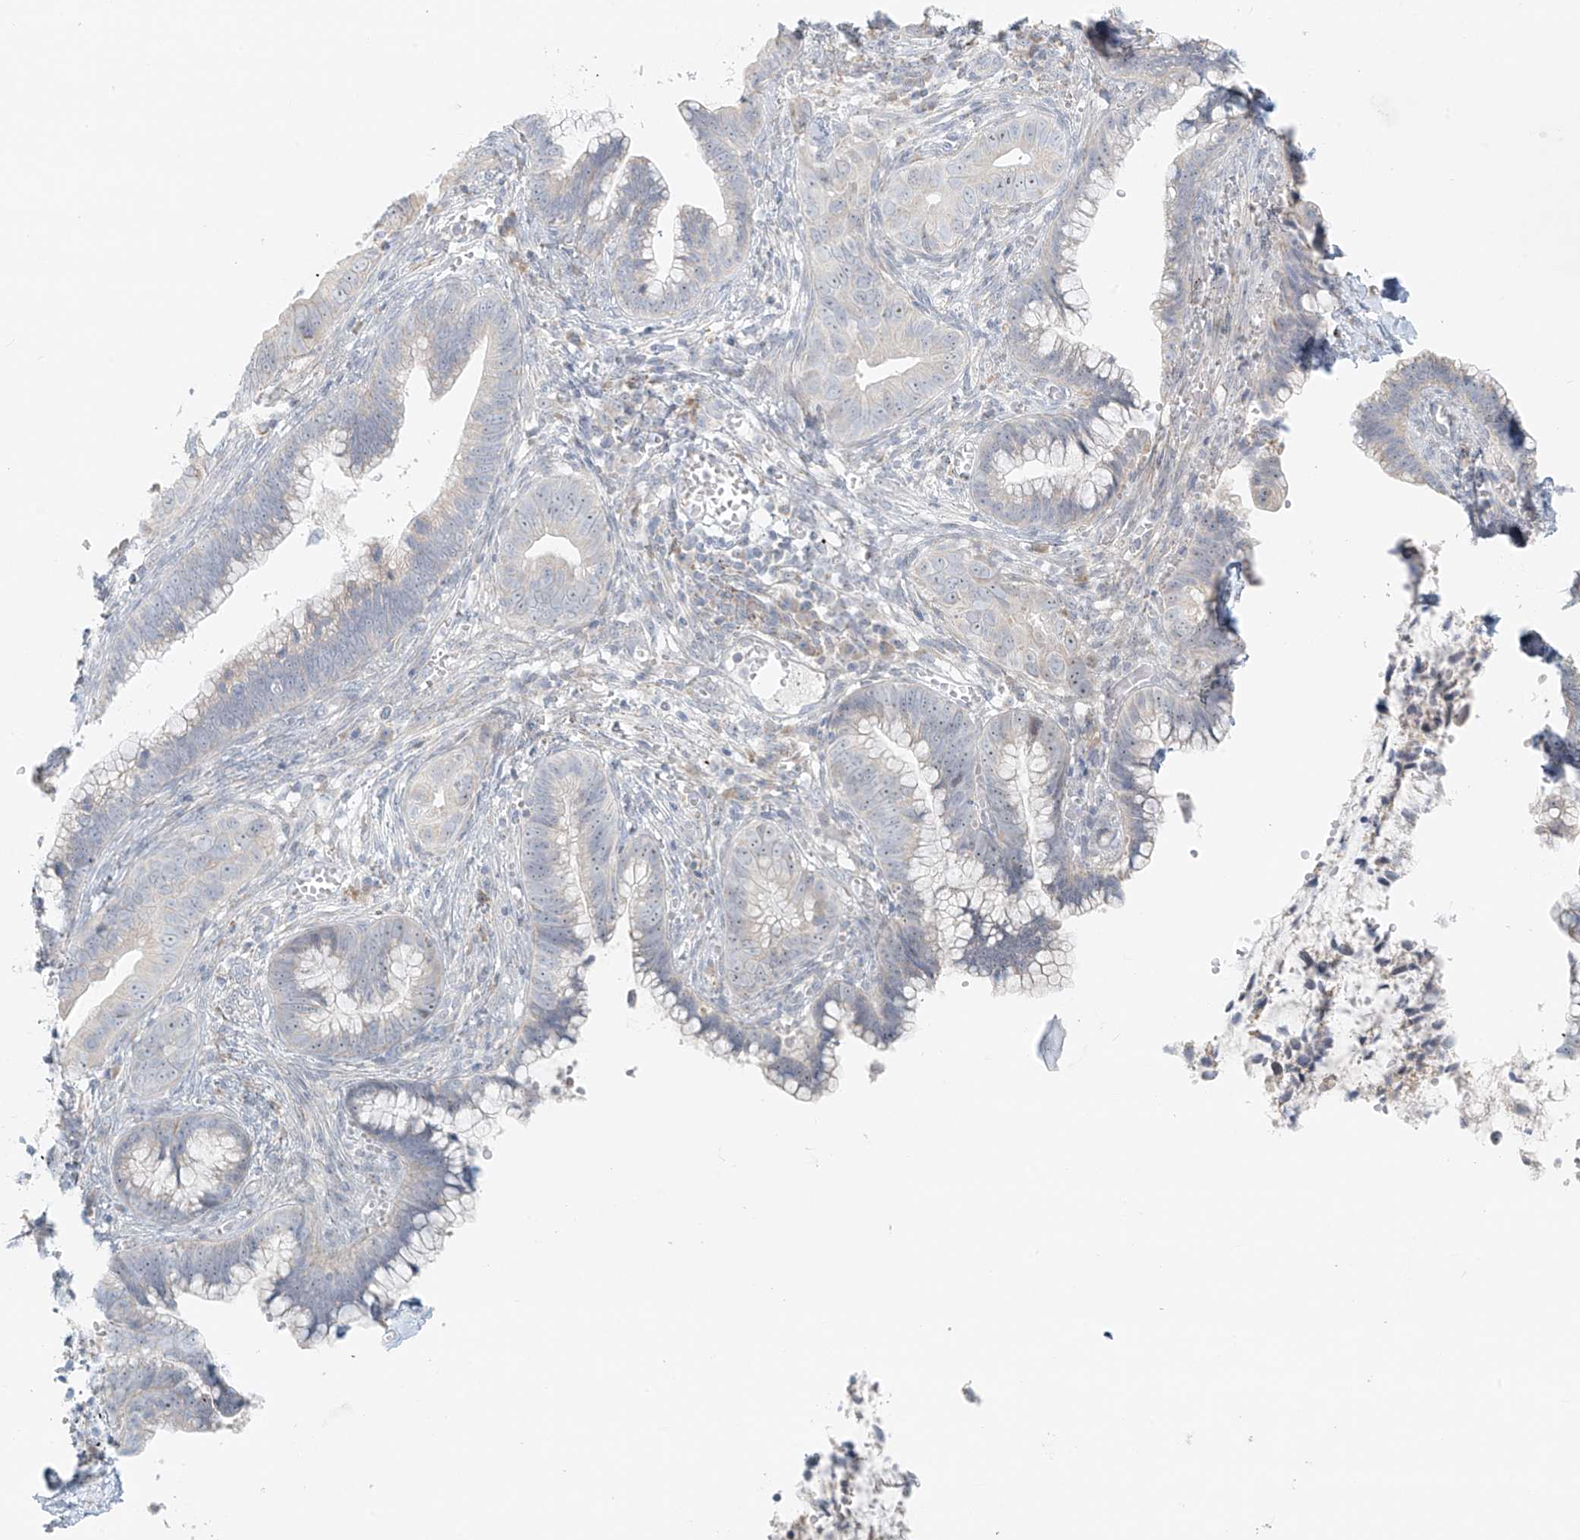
{"staining": {"intensity": "negative", "quantity": "none", "location": "none"}, "tissue": "cervical cancer", "cell_type": "Tumor cells", "image_type": "cancer", "snomed": [{"axis": "morphology", "description": "Adenocarcinoma, NOS"}, {"axis": "topography", "description": "Cervix"}], "caption": "High magnification brightfield microscopy of adenocarcinoma (cervical) stained with DAB (3,3'-diaminobenzidine) (brown) and counterstained with hematoxylin (blue): tumor cells show no significant expression.", "gene": "UST", "patient": {"sex": "female", "age": 44}}